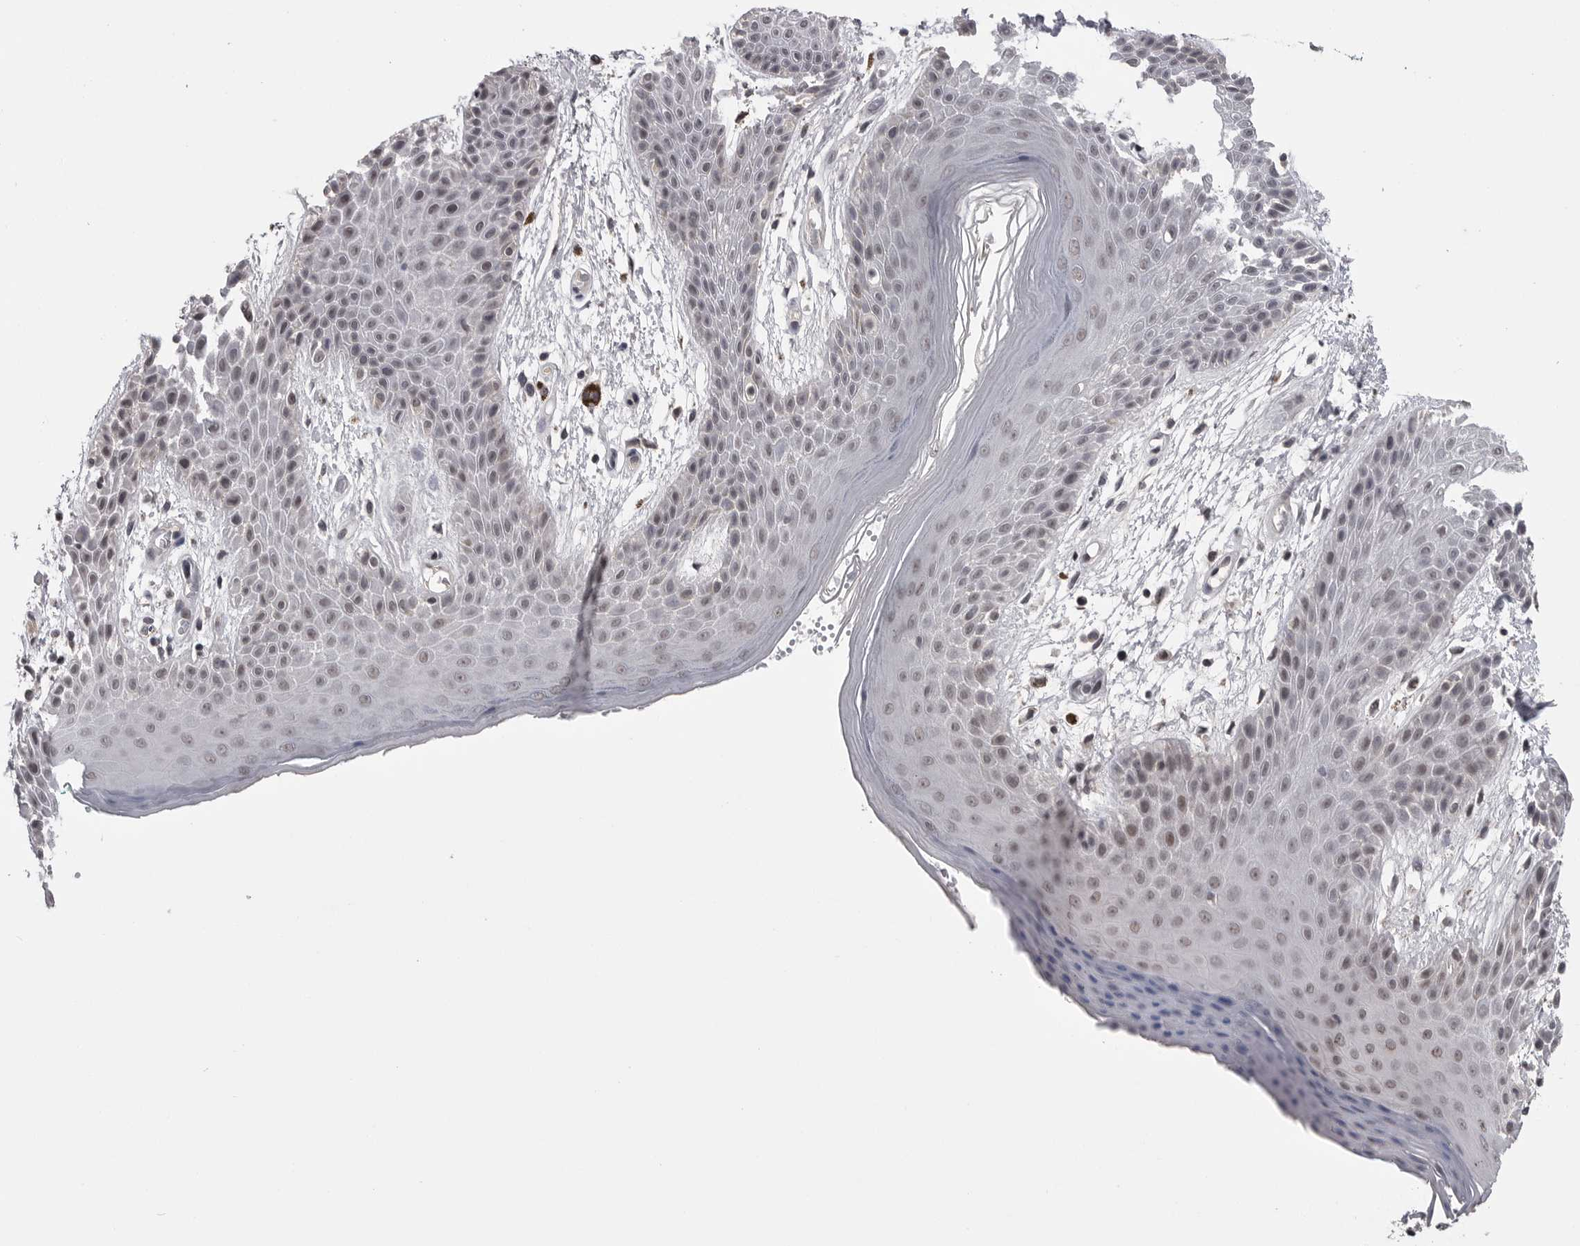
{"staining": {"intensity": "weak", "quantity": "25%-75%", "location": "cytoplasmic/membranous,nuclear"}, "tissue": "skin", "cell_type": "Epidermal cells", "image_type": "normal", "snomed": [{"axis": "morphology", "description": "Normal tissue, NOS"}, {"axis": "topography", "description": "Anal"}], "caption": "DAB (3,3'-diaminobenzidine) immunohistochemical staining of normal human skin exhibits weak cytoplasmic/membranous,nuclear protein expression in approximately 25%-75% of epidermal cells.", "gene": "DLG2", "patient": {"sex": "male", "age": 74}}